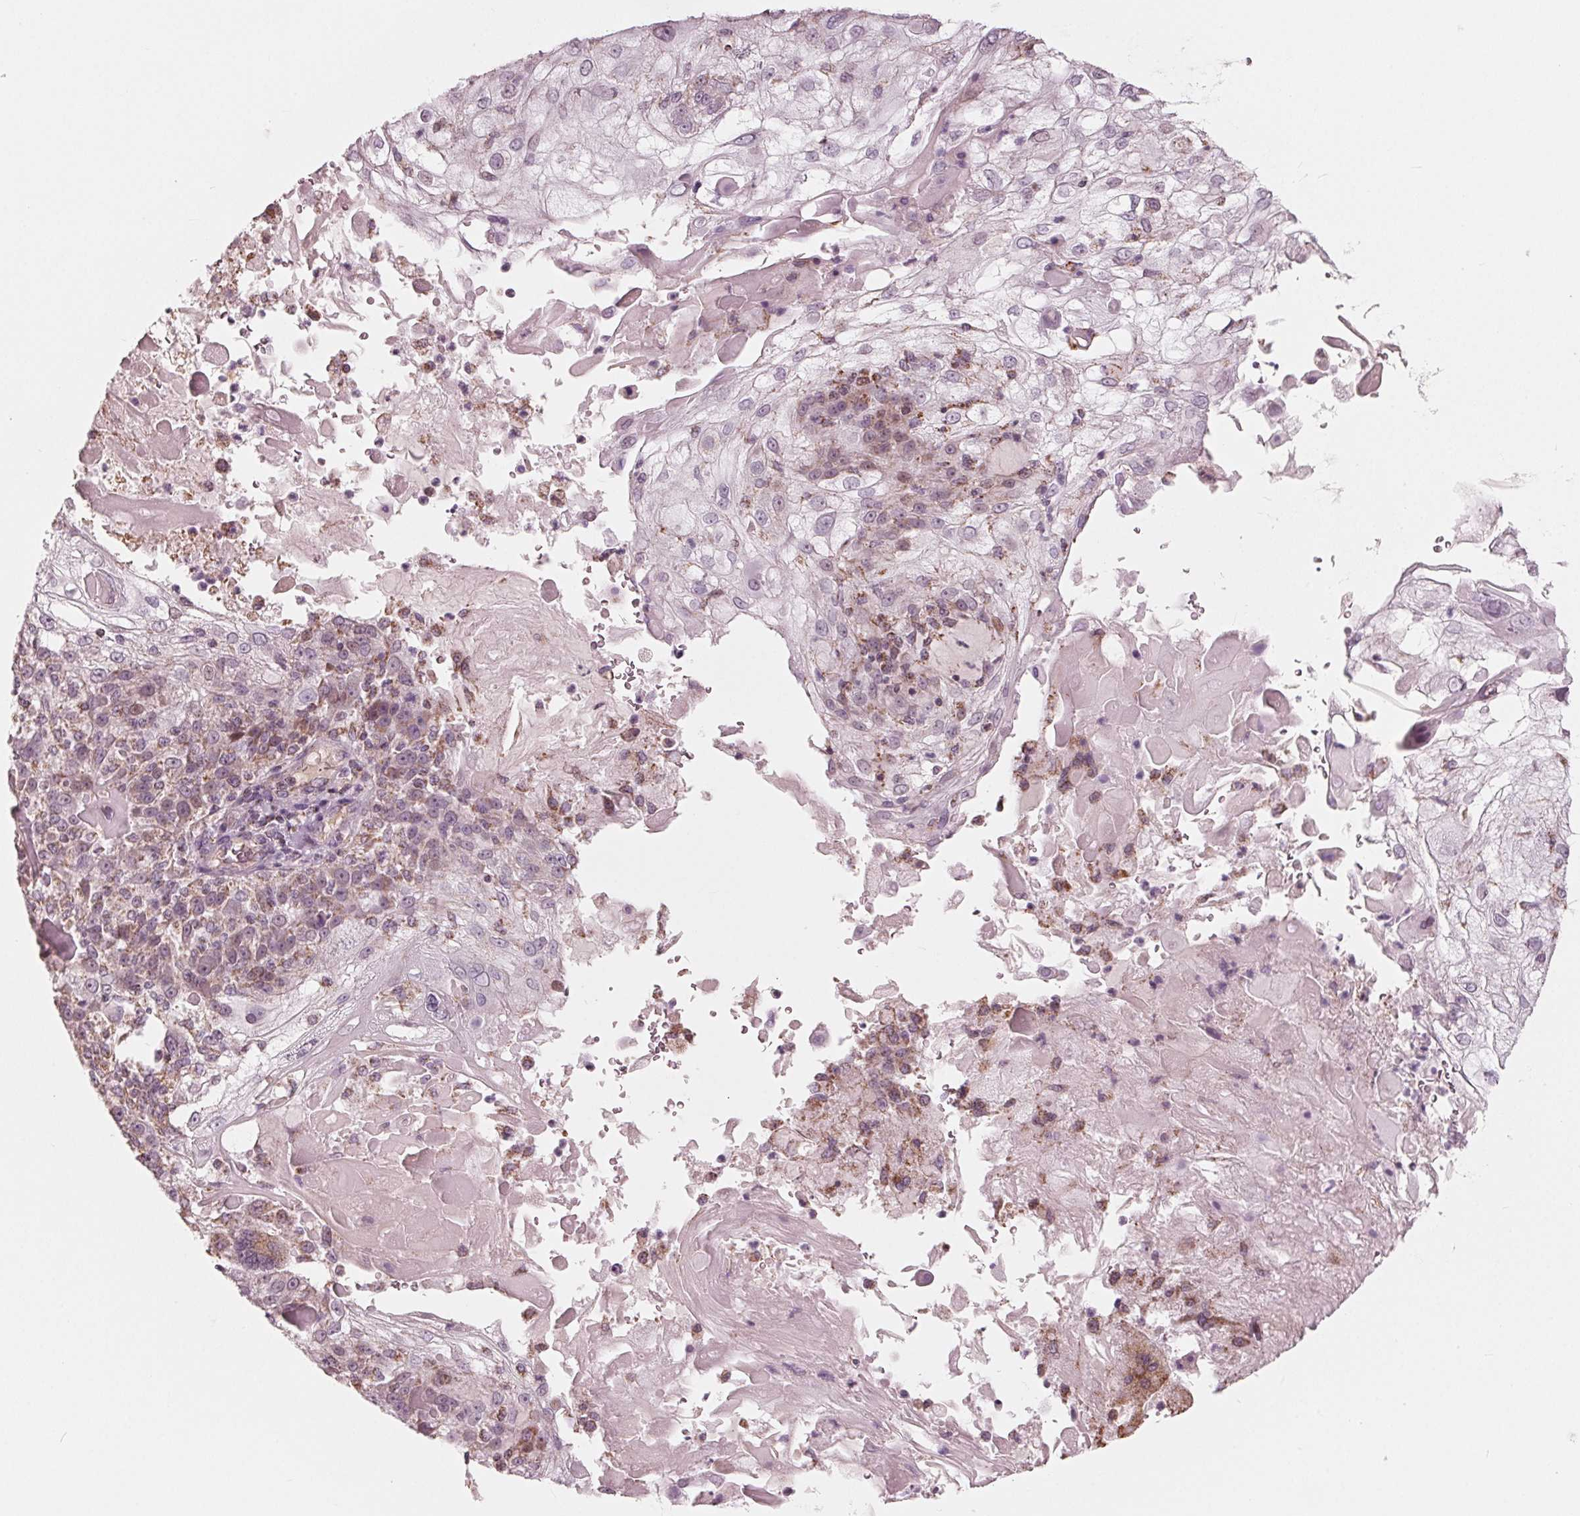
{"staining": {"intensity": "moderate", "quantity": "<25%", "location": "cytoplasmic/membranous"}, "tissue": "skin cancer", "cell_type": "Tumor cells", "image_type": "cancer", "snomed": [{"axis": "morphology", "description": "Normal tissue, NOS"}, {"axis": "morphology", "description": "Squamous cell carcinoma, NOS"}, {"axis": "topography", "description": "Skin"}], "caption": "Skin squamous cell carcinoma was stained to show a protein in brown. There is low levels of moderate cytoplasmic/membranous positivity in about <25% of tumor cells.", "gene": "DCAF4L2", "patient": {"sex": "female", "age": 83}}